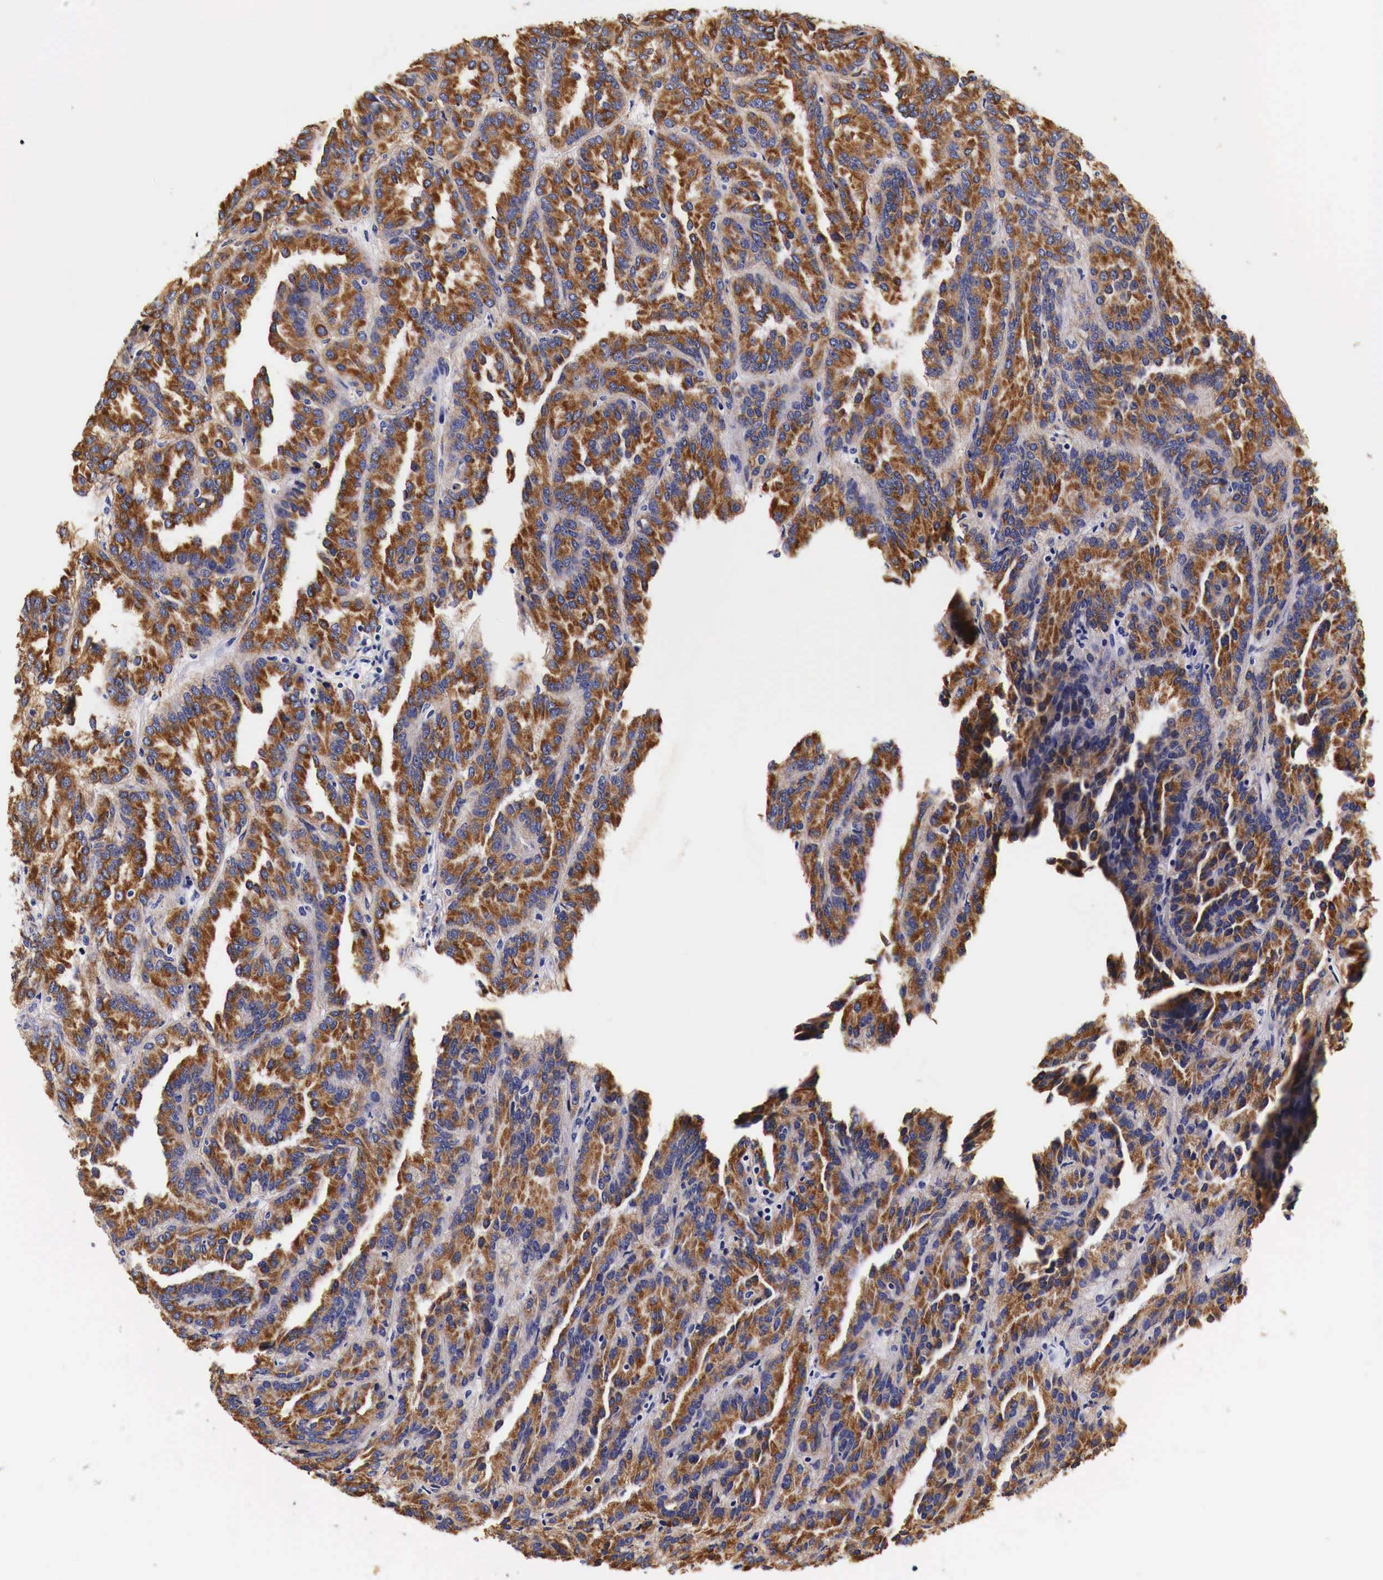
{"staining": {"intensity": "strong", "quantity": ">75%", "location": "cytoplasmic/membranous"}, "tissue": "renal cancer", "cell_type": "Tumor cells", "image_type": "cancer", "snomed": [{"axis": "morphology", "description": "Adenocarcinoma, NOS"}, {"axis": "topography", "description": "Kidney"}], "caption": "Immunohistochemical staining of renal adenocarcinoma demonstrates high levels of strong cytoplasmic/membranous protein expression in about >75% of tumor cells.", "gene": "LAMB2", "patient": {"sex": "male", "age": 46}}